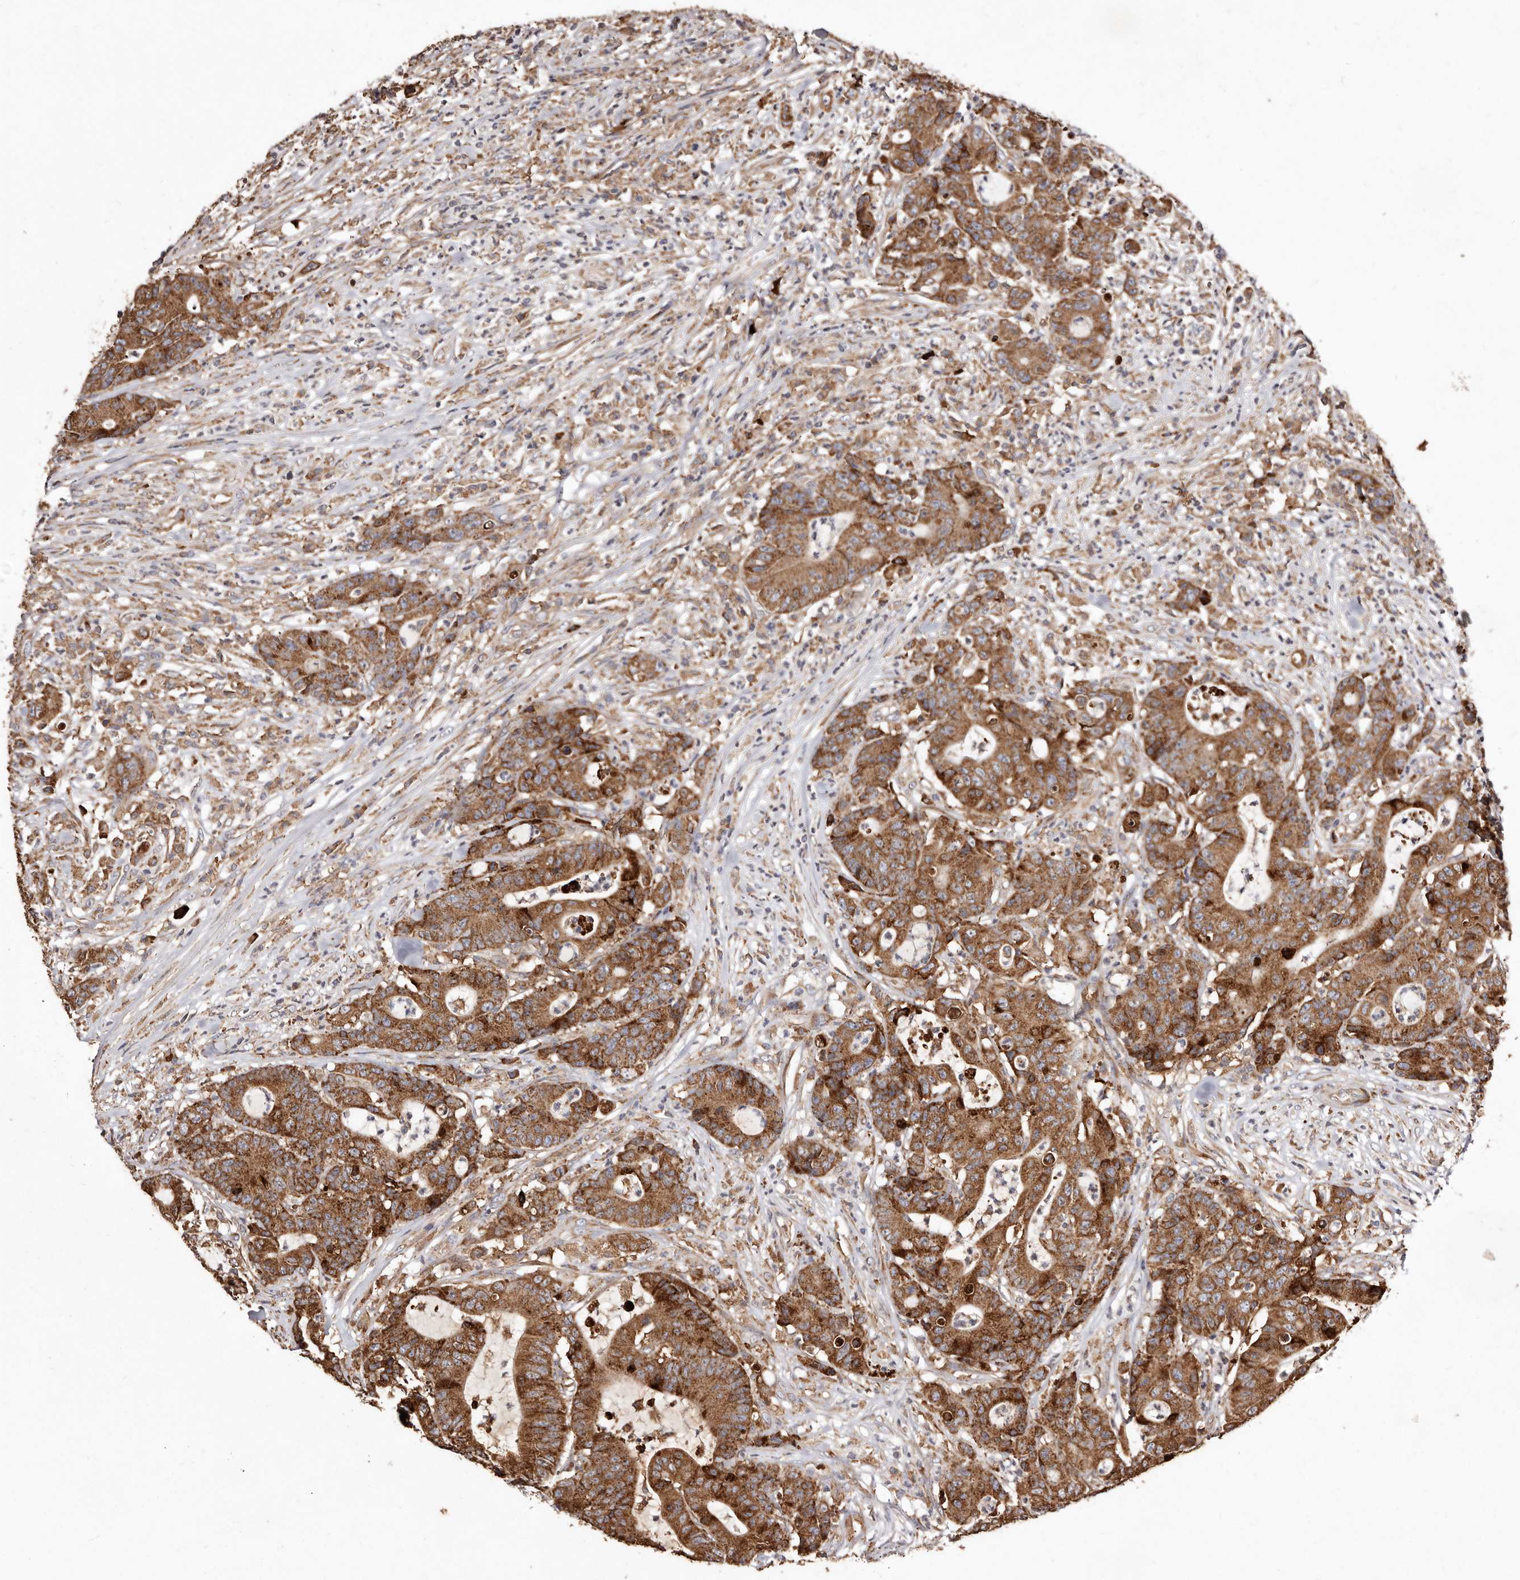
{"staining": {"intensity": "moderate", "quantity": ">75%", "location": "cytoplasmic/membranous"}, "tissue": "colorectal cancer", "cell_type": "Tumor cells", "image_type": "cancer", "snomed": [{"axis": "morphology", "description": "Adenocarcinoma, NOS"}, {"axis": "topography", "description": "Colon"}], "caption": "Colorectal cancer (adenocarcinoma) tissue exhibits moderate cytoplasmic/membranous staining in about >75% of tumor cells, visualized by immunohistochemistry. The staining is performed using DAB brown chromogen to label protein expression. The nuclei are counter-stained blue using hematoxylin.", "gene": "STEAP2", "patient": {"sex": "female", "age": 84}}